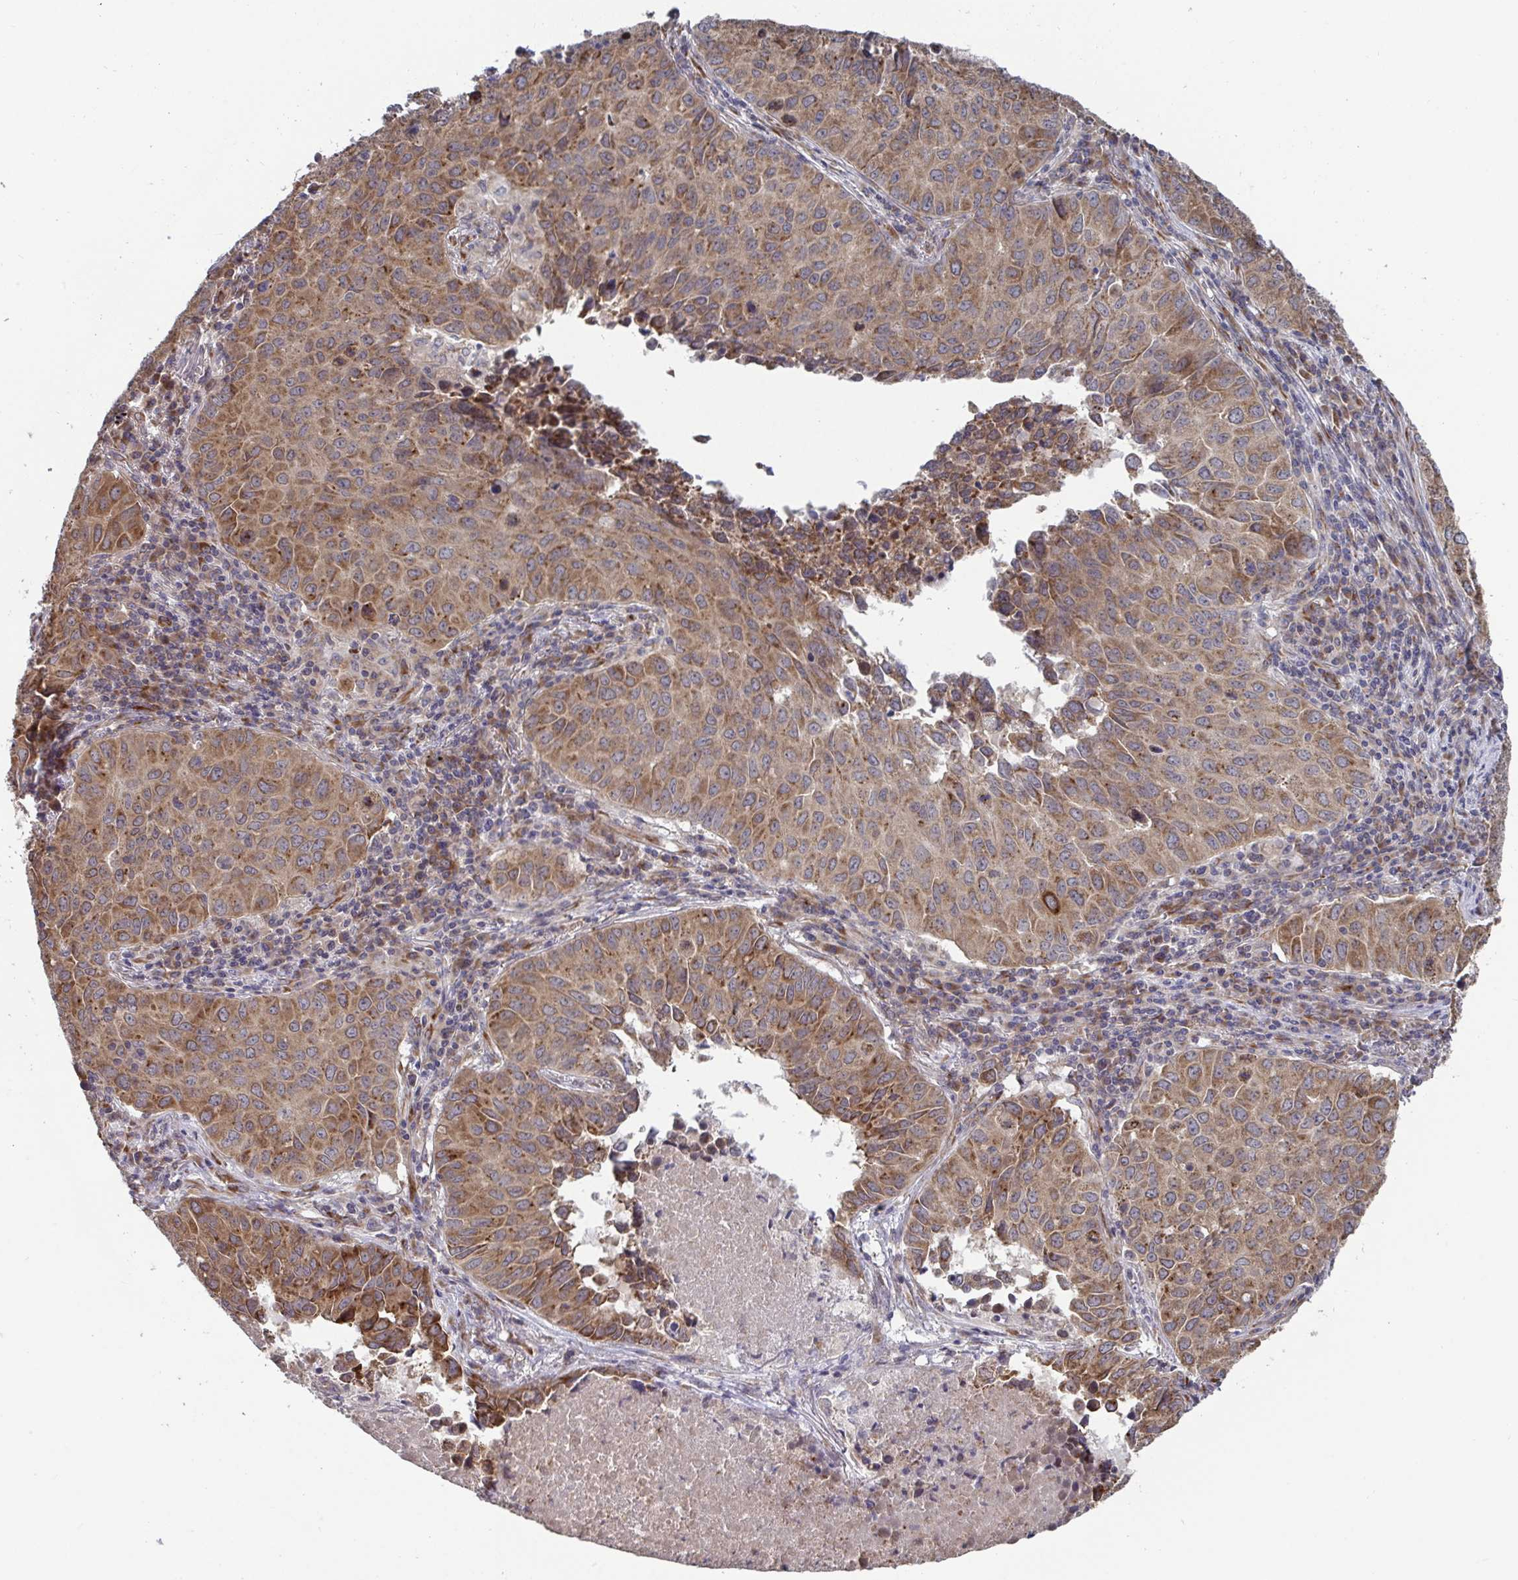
{"staining": {"intensity": "moderate", "quantity": ">75%", "location": "cytoplasmic/membranous"}, "tissue": "lung cancer", "cell_type": "Tumor cells", "image_type": "cancer", "snomed": [{"axis": "morphology", "description": "Adenocarcinoma, NOS"}, {"axis": "topography", "description": "Lung"}], "caption": "The immunohistochemical stain labels moderate cytoplasmic/membranous positivity in tumor cells of lung adenocarcinoma tissue. Immunohistochemistry (ihc) stains the protein in brown and the nuclei are stained blue.", "gene": "ATP5MJ", "patient": {"sex": "female", "age": 50}}